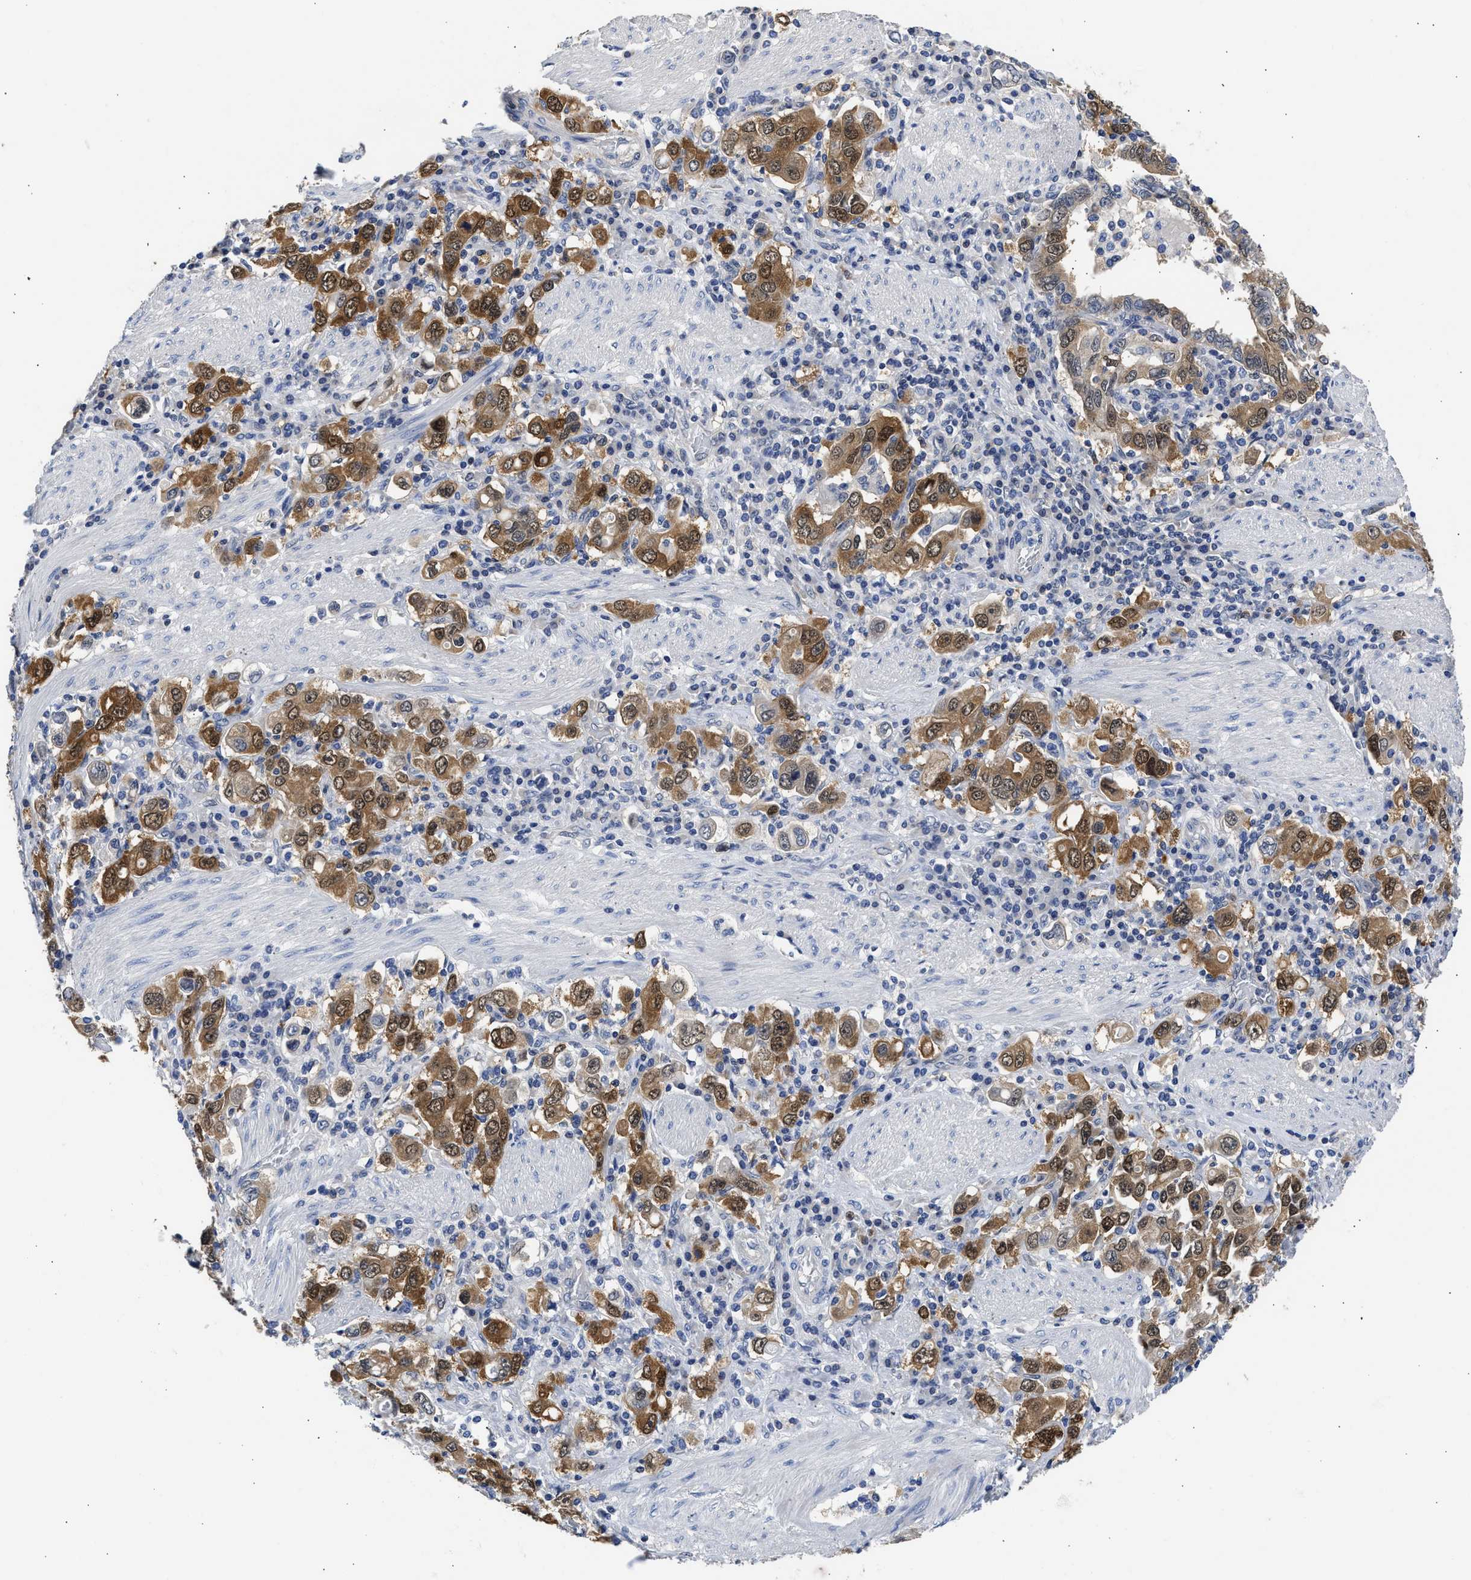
{"staining": {"intensity": "moderate", "quantity": ">75%", "location": "cytoplasmic/membranous,nuclear"}, "tissue": "stomach cancer", "cell_type": "Tumor cells", "image_type": "cancer", "snomed": [{"axis": "morphology", "description": "Adenocarcinoma, NOS"}, {"axis": "topography", "description": "Stomach, upper"}], "caption": "An image of stomach adenocarcinoma stained for a protein demonstrates moderate cytoplasmic/membranous and nuclear brown staining in tumor cells.", "gene": "XPO5", "patient": {"sex": "male", "age": 62}}